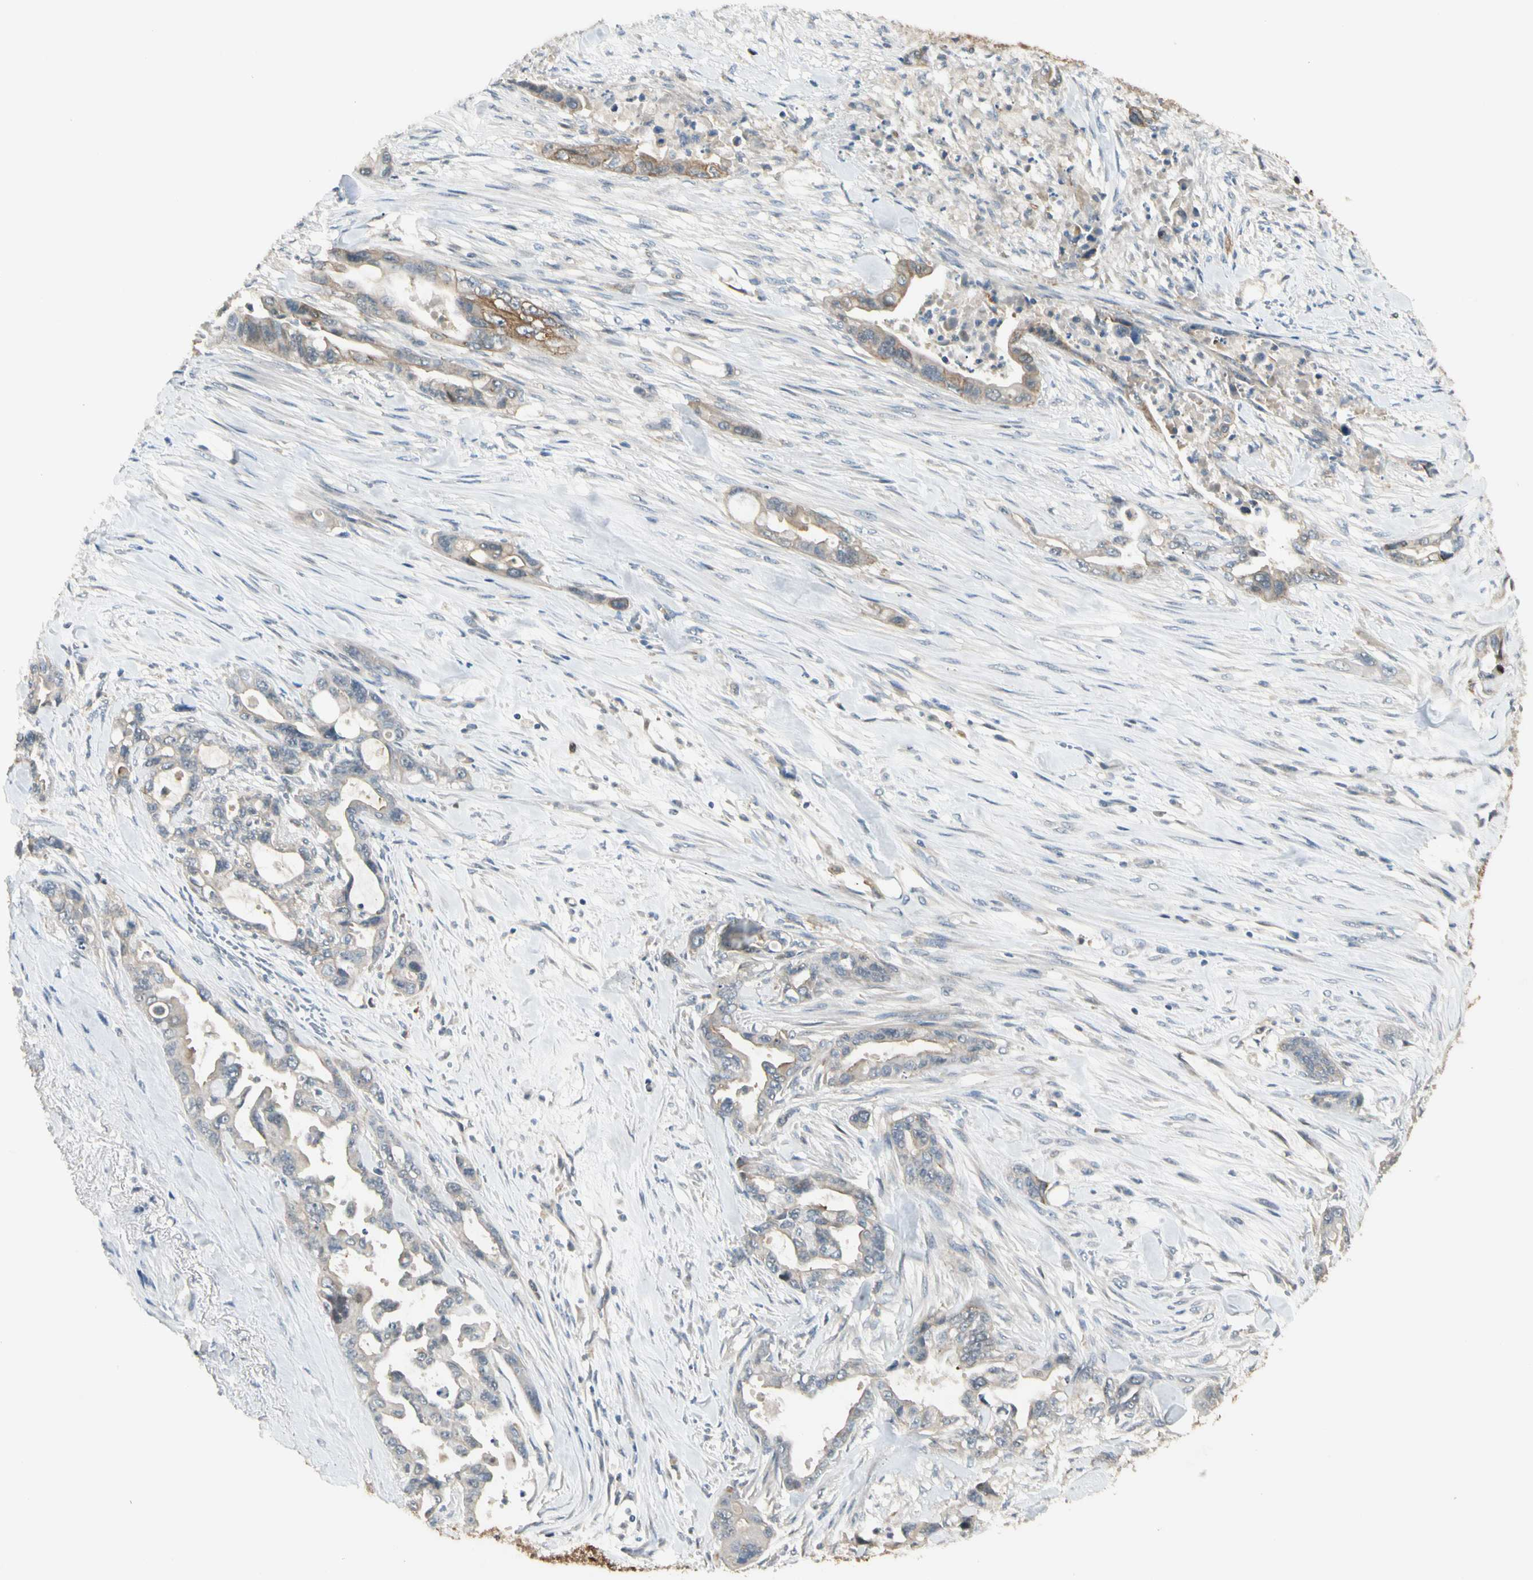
{"staining": {"intensity": "weak", "quantity": "25%-75%", "location": "cytoplasmic/membranous"}, "tissue": "pancreatic cancer", "cell_type": "Tumor cells", "image_type": "cancer", "snomed": [{"axis": "morphology", "description": "Adenocarcinoma, NOS"}, {"axis": "topography", "description": "Pancreas"}], "caption": "Pancreatic cancer (adenocarcinoma) stained for a protein demonstrates weak cytoplasmic/membranous positivity in tumor cells.", "gene": "P3H2", "patient": {"sex": "male", "age": 70}}